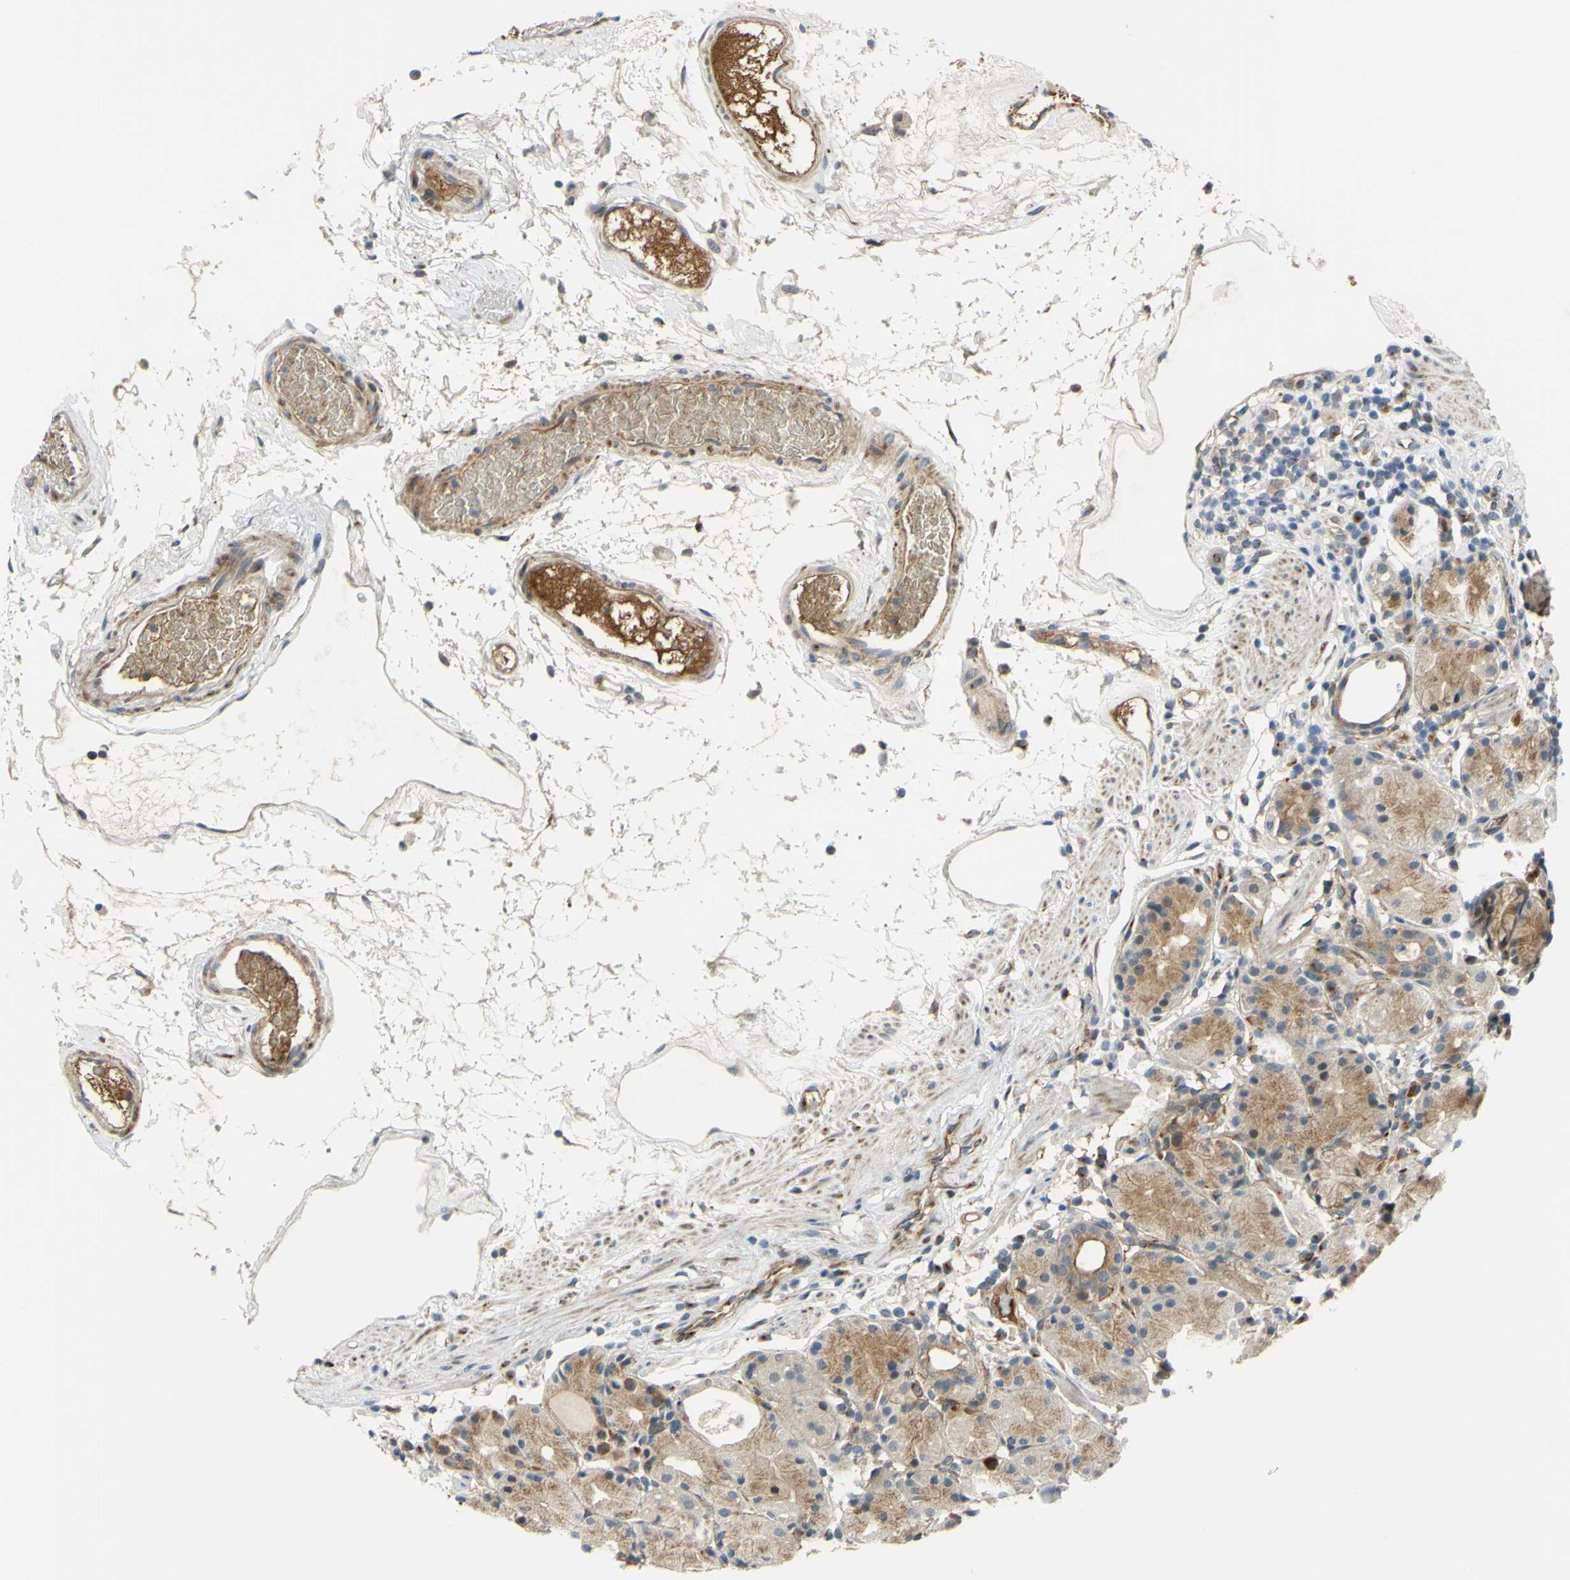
{"staining": {"intensity": "weak", "quantity": "25%-75%", "location": "cytoplasmic/membranous"}, "tissue": "stomach", "cell_type": "Glandular cells", "image_type": "normal", "snomed": [{"axis": "morphology", "description": "Normal tissue, NOS"}, {"axis": "topography", "description": "Stomach"}, {"axis": "topography", "description": "Stomach, lower"}], "caption": "Immunohistochemistry histopathology image of unremarkable stomach: human stomach stained using immunohistochemistry (IHC) reveals low levels of weak protein expression localized specifically in the cytoplasmic/membranous of glandular cells, appearing as a cytoplasmic/membranous brown color.", "gene": "ARHGAP1", "patient": {"sex": "female", "age": 75}}